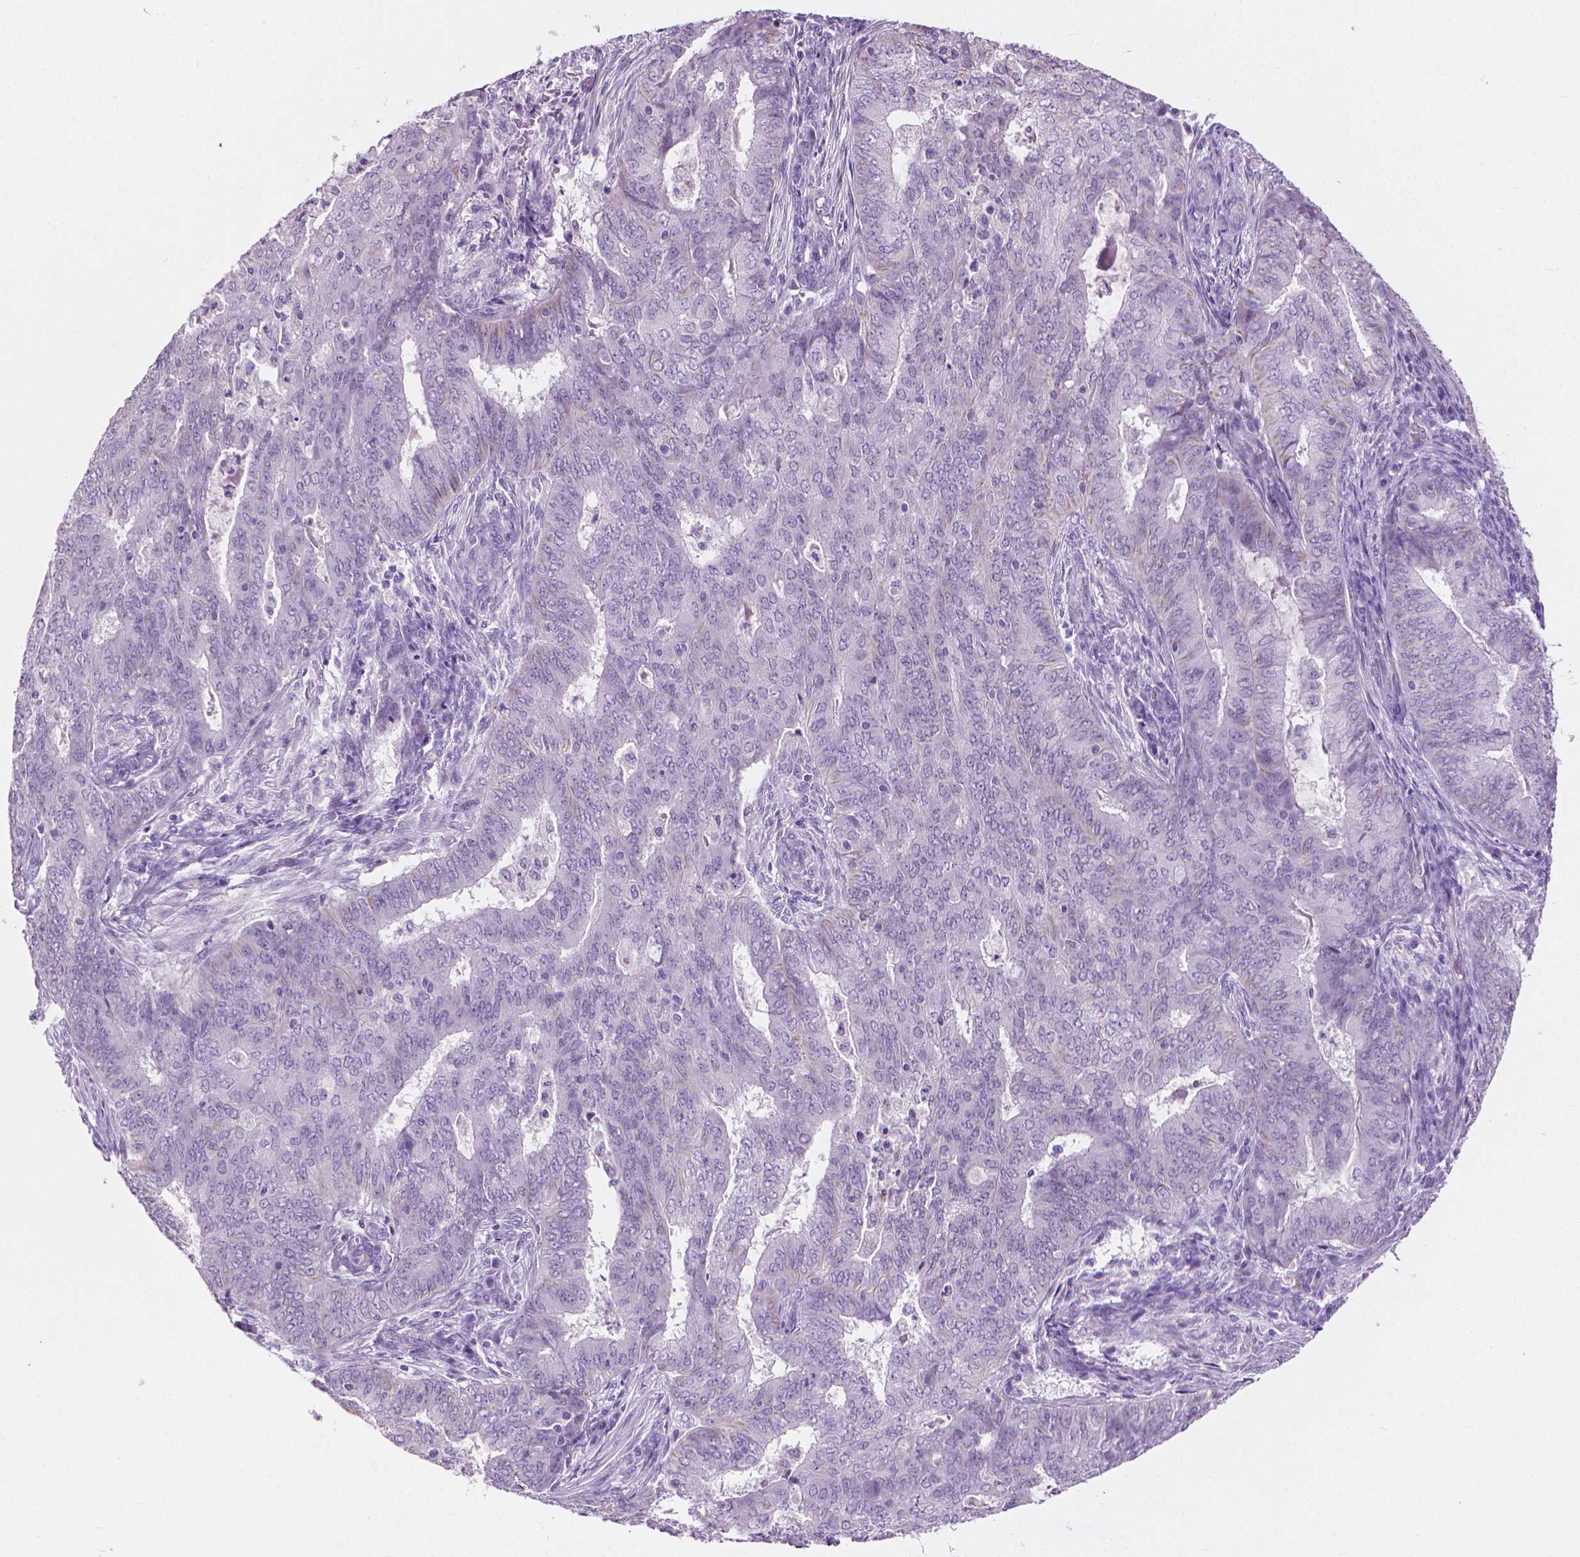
{"staining": {"intensity": "negative", "quantity": "none", "location": "none"}, "tissue": "endometrial cancer", "cell_type": "Tumor cells", "image_type": "cancer", "snomed": [{"axis": "morphology", "description": "Adenocarcinoma, NOS"}, {"axis": "topography", "description": "Endometrium"}], "caption": "High power microscopy image of an immunohistochemistry (IHC) histopathology image of endometrial cancer (adenocarcinoma), revealing no significant staining in tumor cells.", "gene": "KRT73", "patient": {"sex": "female", "age": 62}}